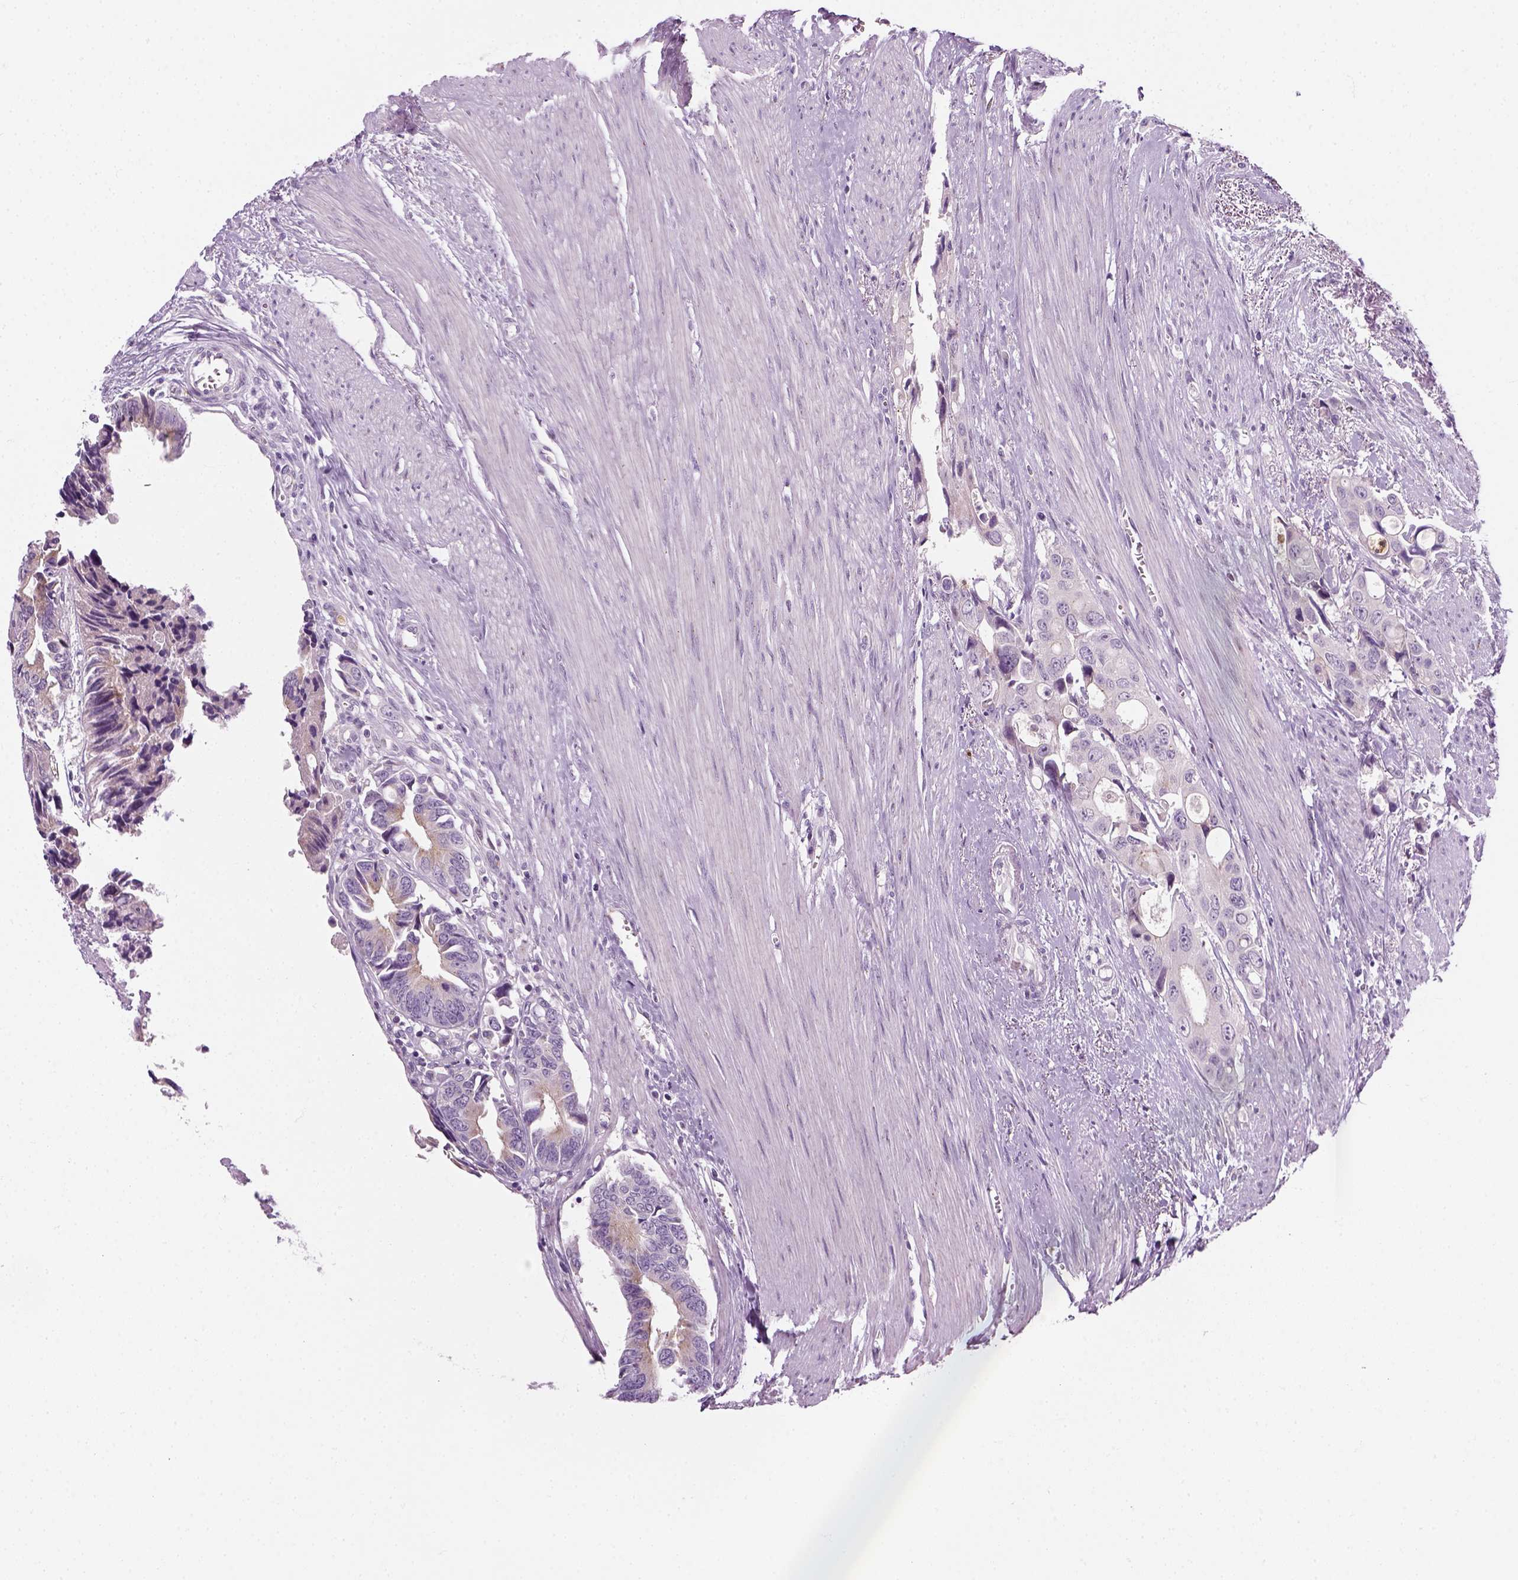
{"staining": {"intensity": "negative", "quantity": "none", "location": "none"}, "tissue": "colorectal cancer", "cell_type": "Tumor cells", "image_type": "cancer", "snomed": [{"axis": "morphology", "description": "Adenocarcinoma, NOS"}, {"axis": "topography", "description": "Rectum"}], "caption": "Image shows no significant protein staining in tumor cells of colorectal adenocarcinoma.", "gene": "IL4", "patient": {"sex": "male", "age": 76}}